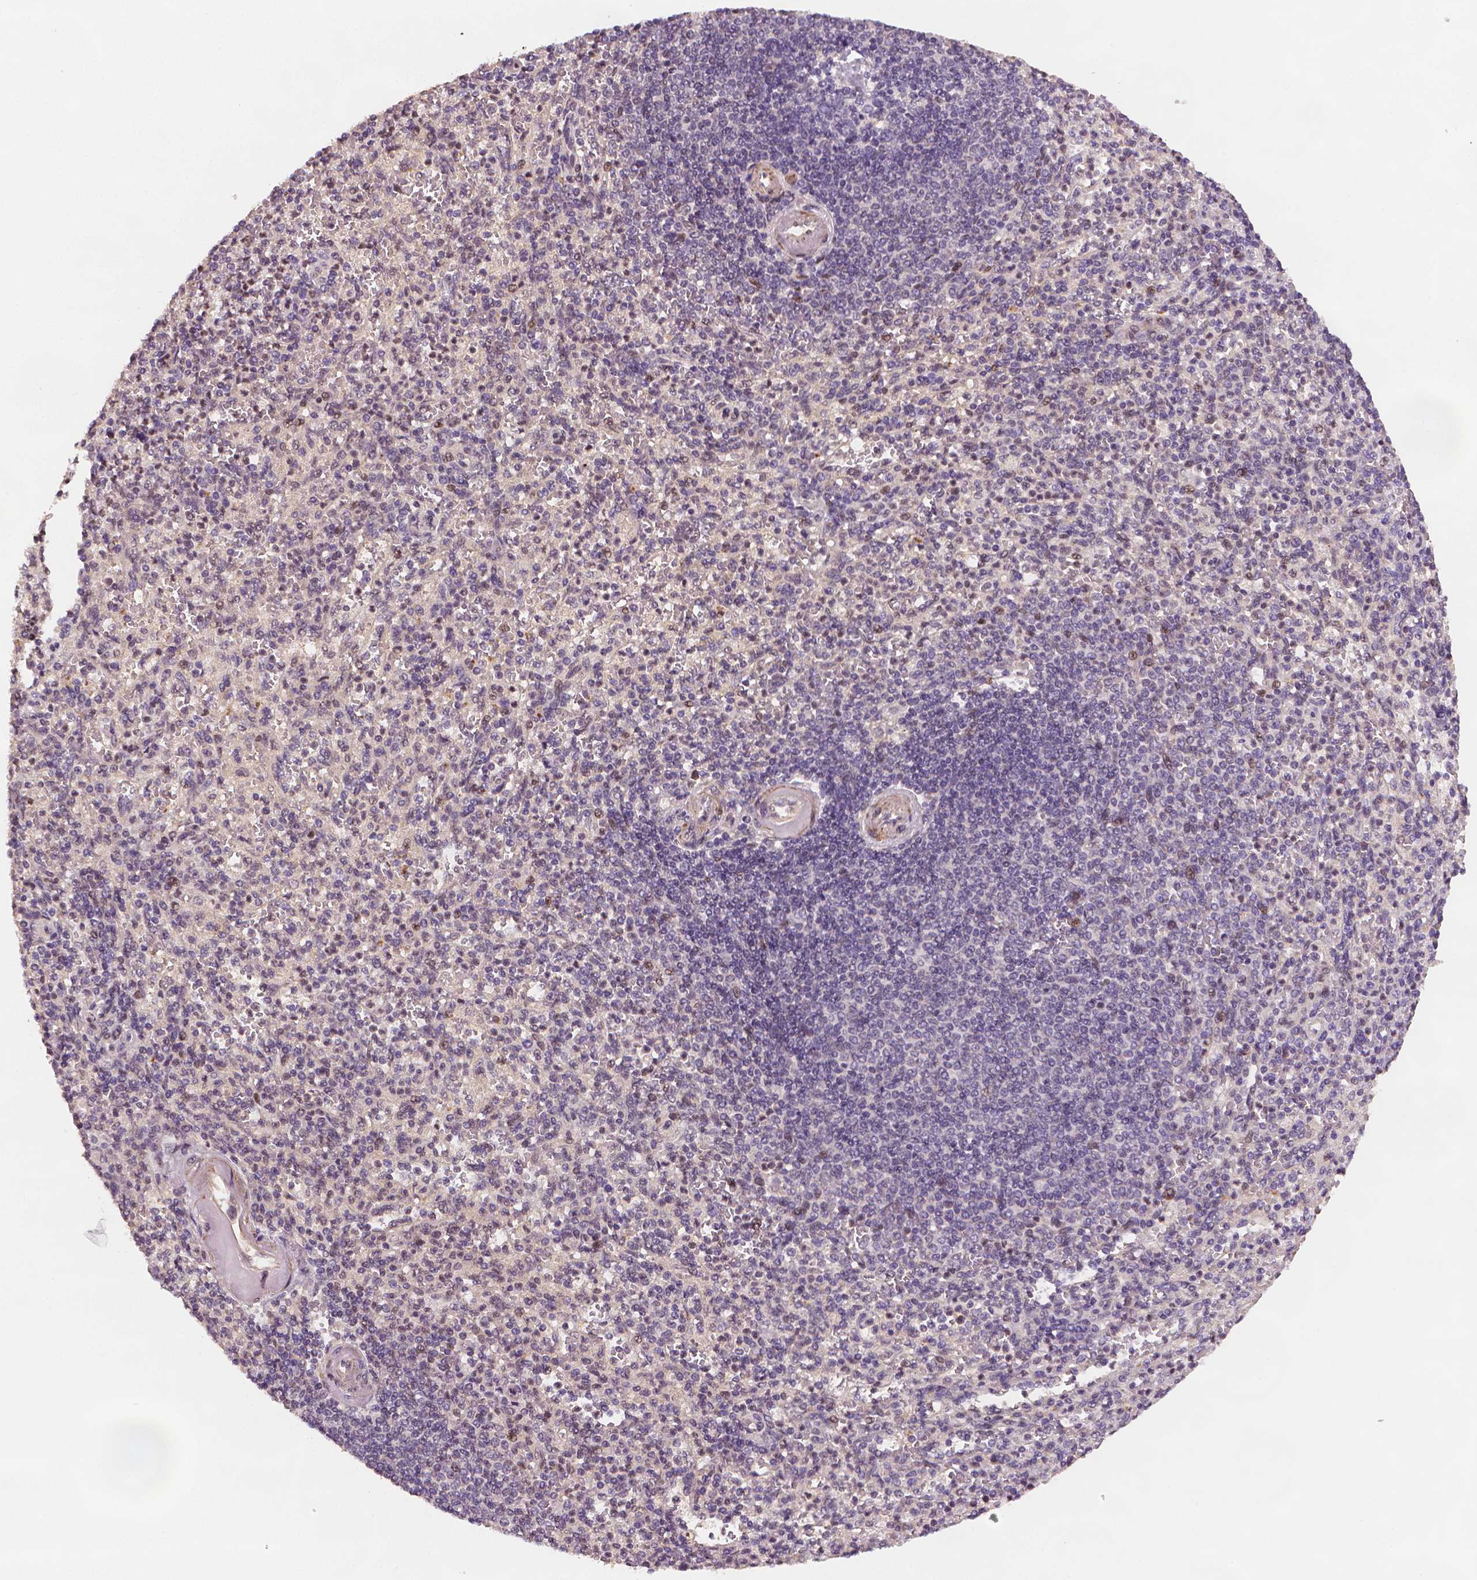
{"staining": {"intensity": "moderate", "quantity": "<25%", "location": "nuclear"}, "tissue": "spleen", "cell_type": "Cells in red pulp", "image_type": "normal", "snomed": [{"axis": "morphology", "description": "Normal tissue, NOS"}, {"axis": "topography", "description": "Spleen"}], "caption": "Protein expression analysis of unremarkable spleen exhibits moderate nuclear staining in about <25% of cells in red pulp.", "gene": "STAT3", "patient": {"sex": "female", "age": 74}}